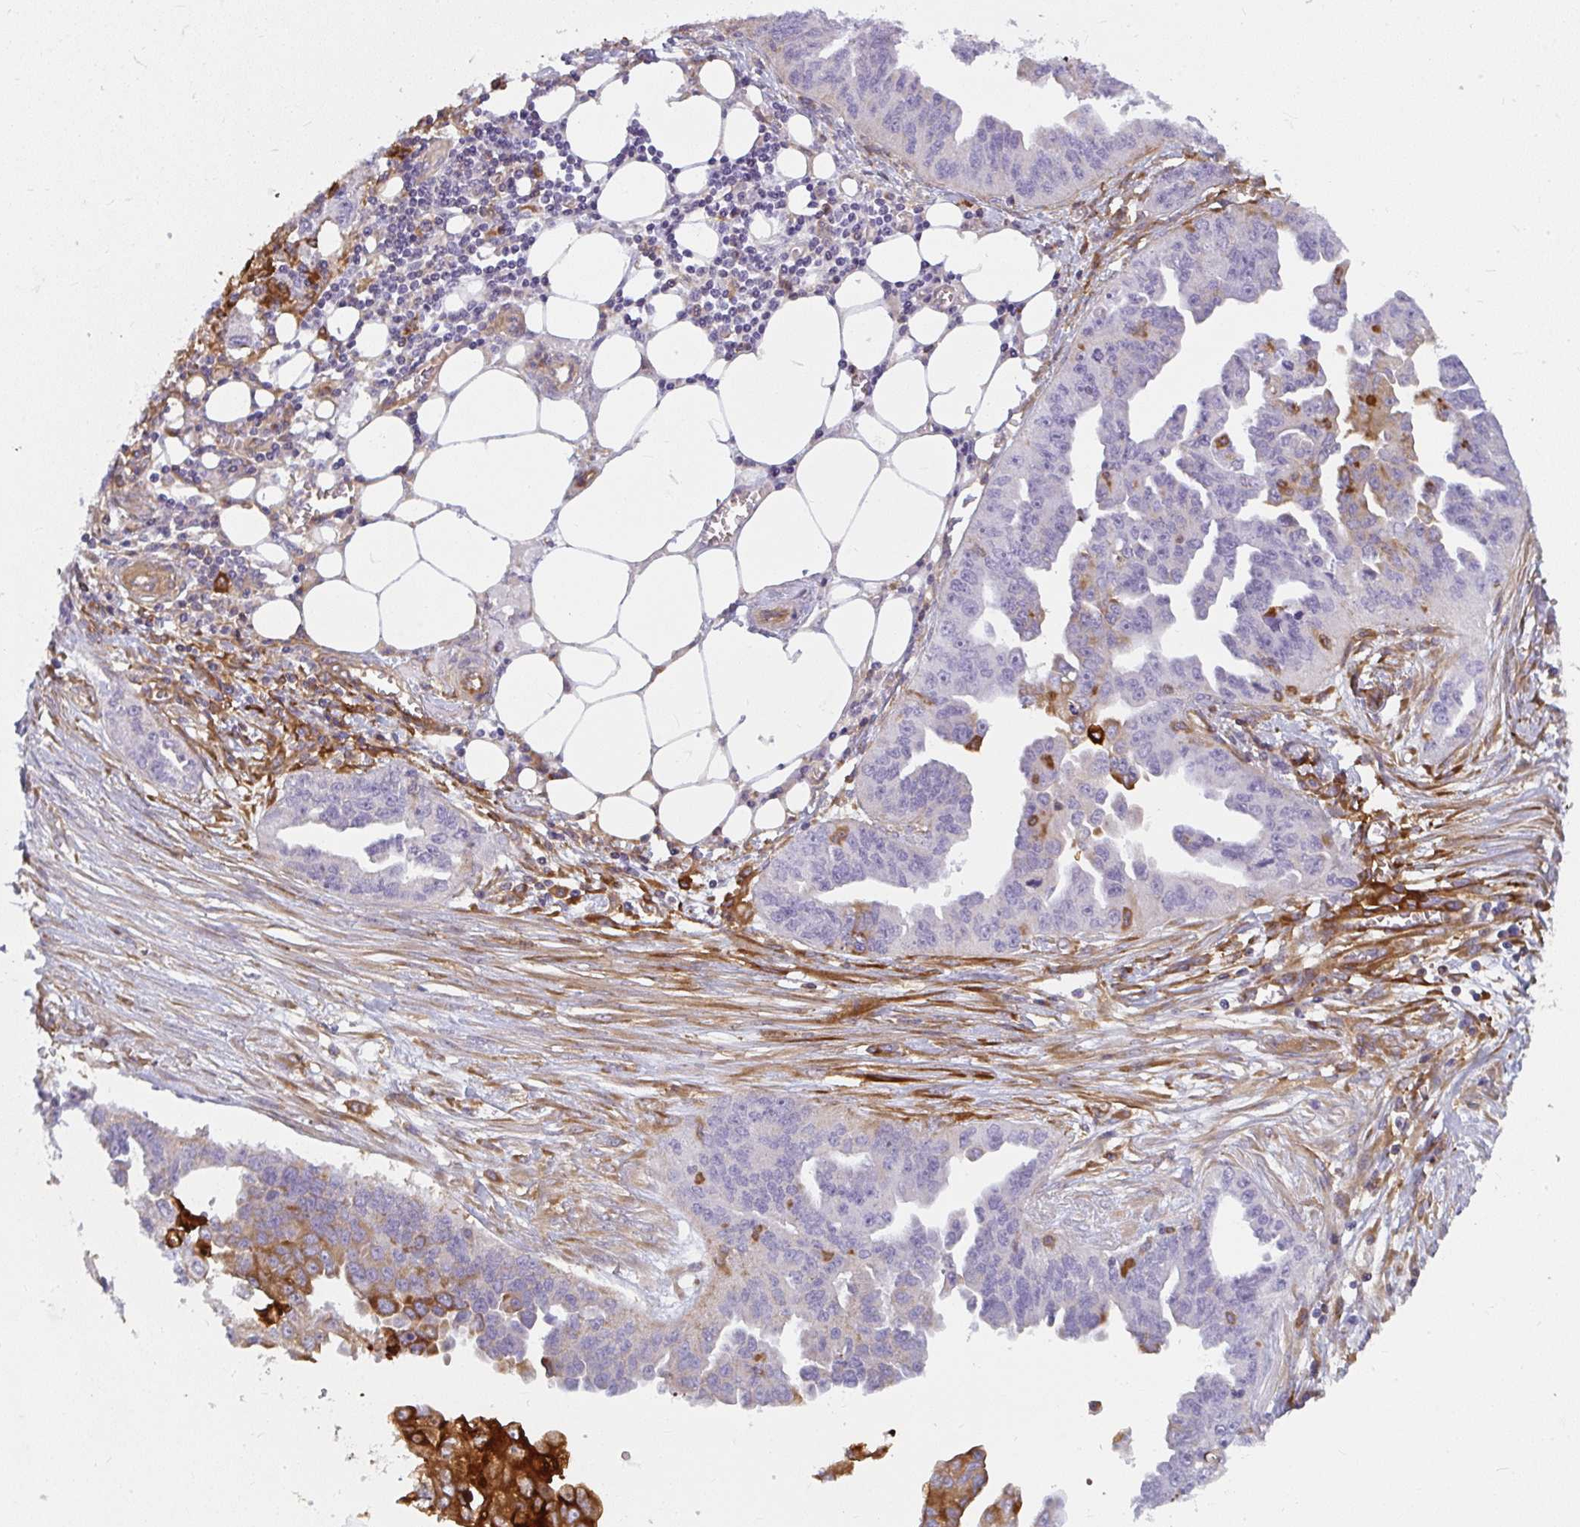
{"staining": {"intensity": "strong", "quantity": "<25%", "location": "cytoplasmic/membranous"}, "tissue": "ovarian cancer", "cell_type": "Tumor cells", "image_type": "cancer", "snomed": [{"axis": "morphology", "description": "Cystadenocarcinoma, serous, NOS"}, {"axis": "topography", "description": "Ovary"}], "caption": "The histopathology image demonstrates staining of ovarian cancer, revealing strong cytoplasmic/membranous protein positivity (brown color) within tumor cells. The staining was performed using DAB (3,3'-diaminobenzidine) to visualize the protein expression in brown, while the nuclei were stained in blue with hematoxylin (Magnification: 20x).", "gene": "IFIT3", "patient": {"sex": "female", "age": 75}}